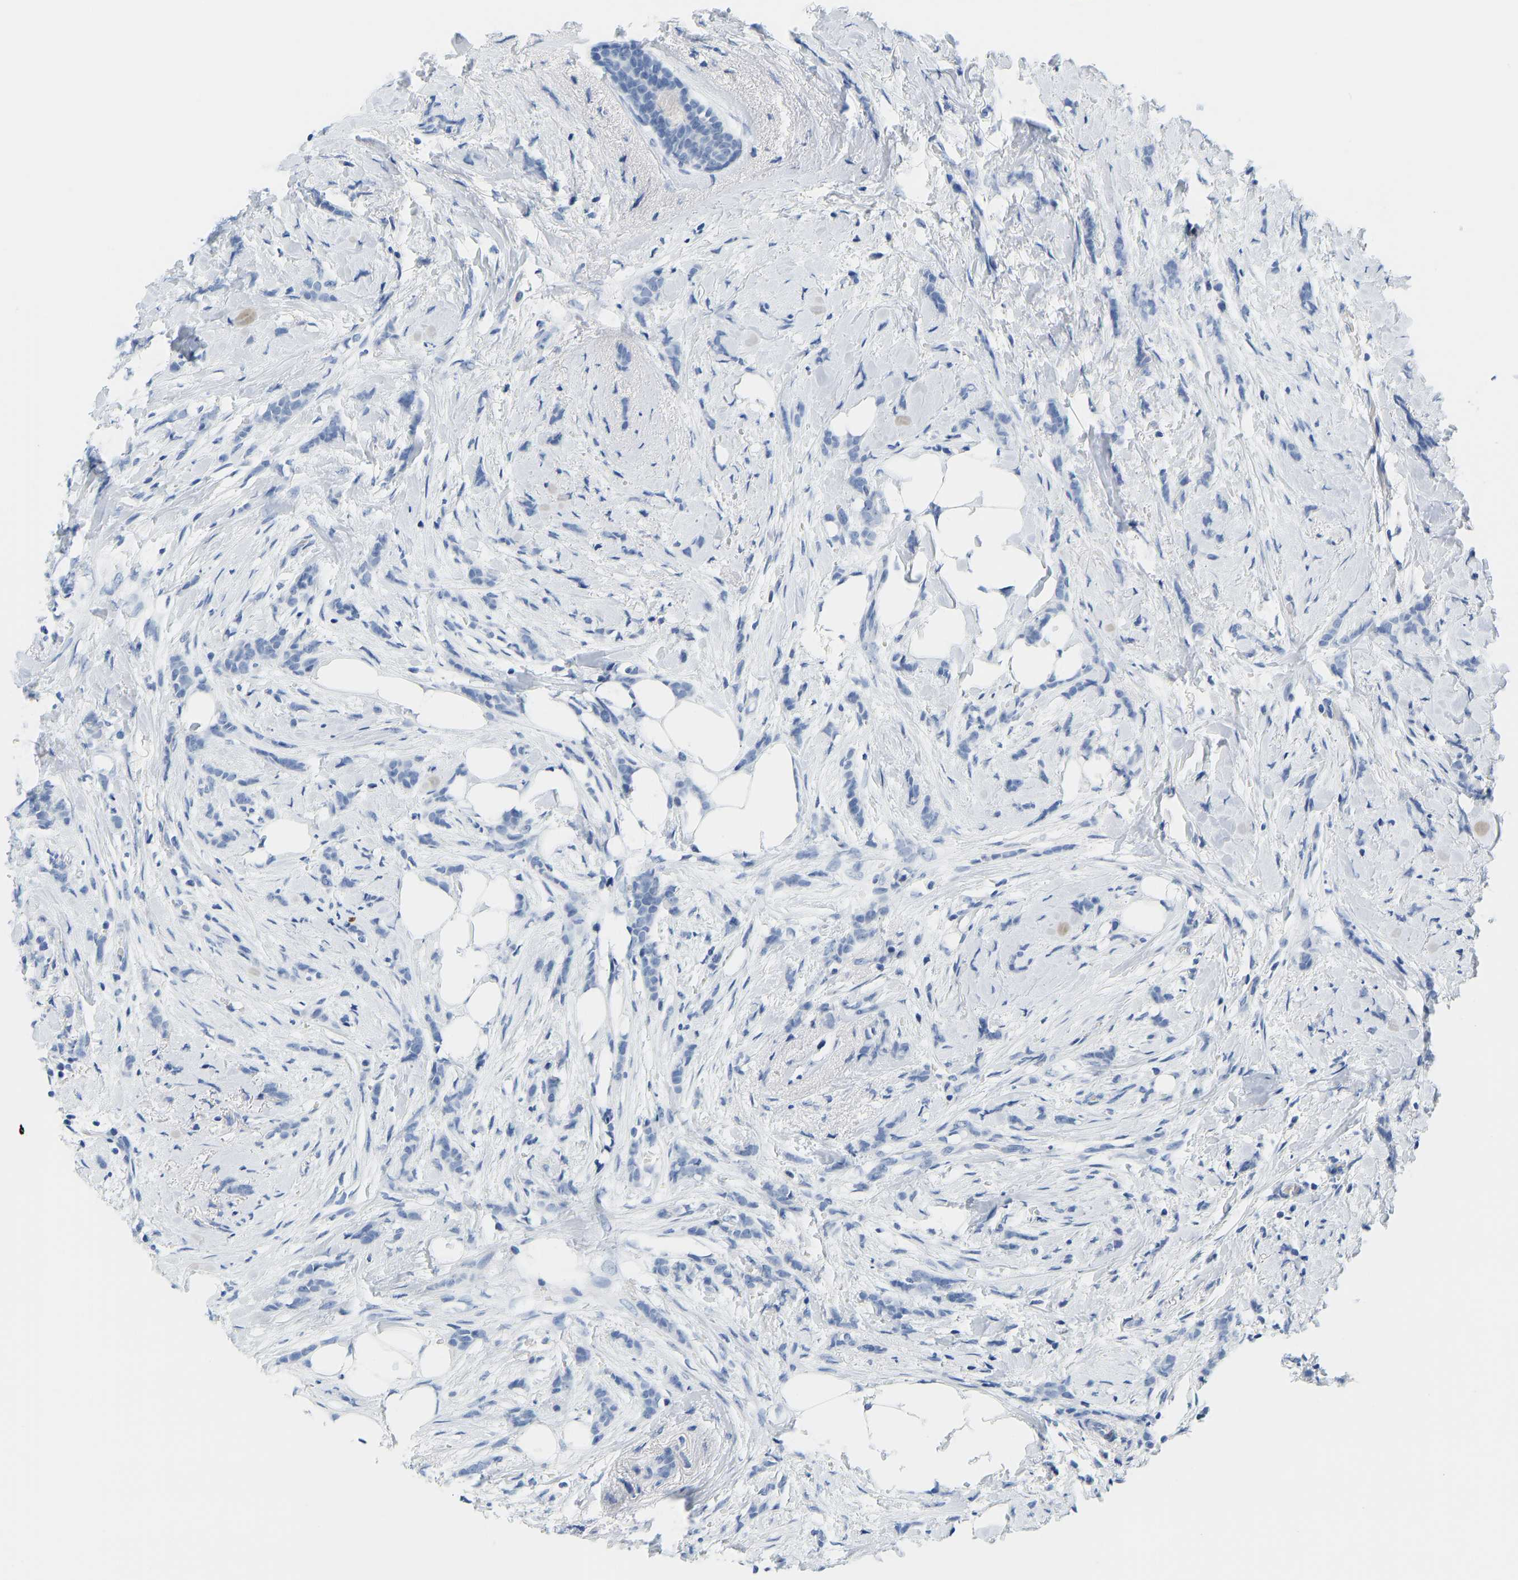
{"staining": {"intensity": "negative", "quantity": "none", "location": "none"}, "tissue": "breast cancer", "cell_type": "Tumor cells", "image_type": "cancer", "snomed": [{"axis": "morphology", "description": "Lobular carcinoma, in situ"}, {"axis": "morphology", "description": "Lobular carcinoma"}, {"axis": "topography", "description": "Breast"}], "caption": "An IHC image of lobular carcinoma (breast) is shown. There is no staining in tumor cells of lobular carcinoma (breast). (Brightfield microscopy of DAB immunohistochemistry (IHC) at high magnification).", "gene": "SERPINB3", "patient": {"sex": "female", "age": 41}}